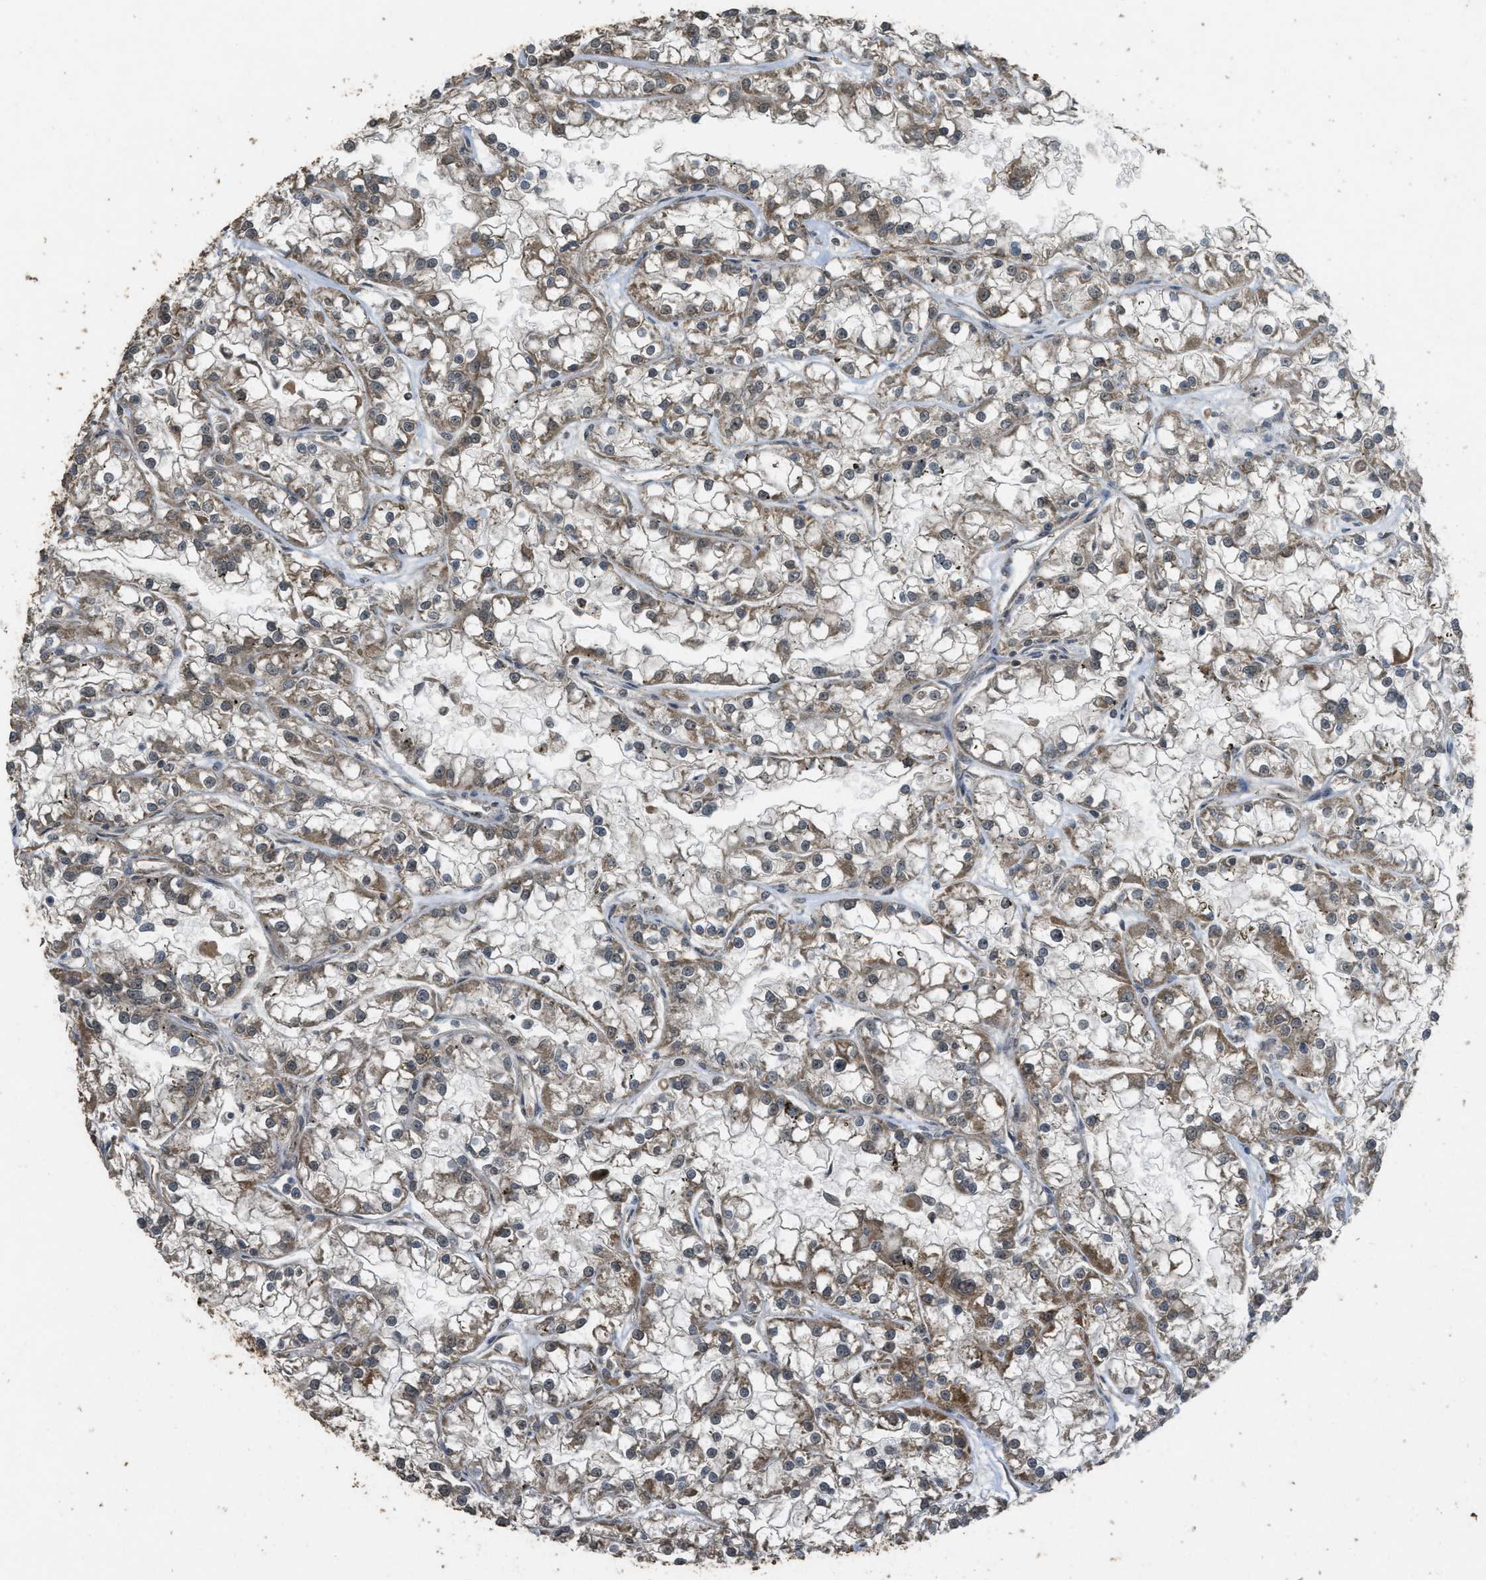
{"staining": {"intensity": "moderate", "quantity": ">75%", "location": "cytoplasmic/membranous"}, "tissue": "renal cancer", "cell_type": "Tumor cells", "image_type": "cancer", "snomed": [{"axis": "morphology", "description": "Adenocarcinoma, NOS"}, {"axis": "topography", "description": "Kidney"}], "caption": "An image of human renal cancer stained for a protein displays moderate cytoplasmic/membranous brown staining in tumor cells. (DAB (3,3'-diaminobenzidine) IHC, brown staining for protein, blue staining for nuclei).", "gene": "CTPS1", "patient": {"sex": "female", "age": 52}}